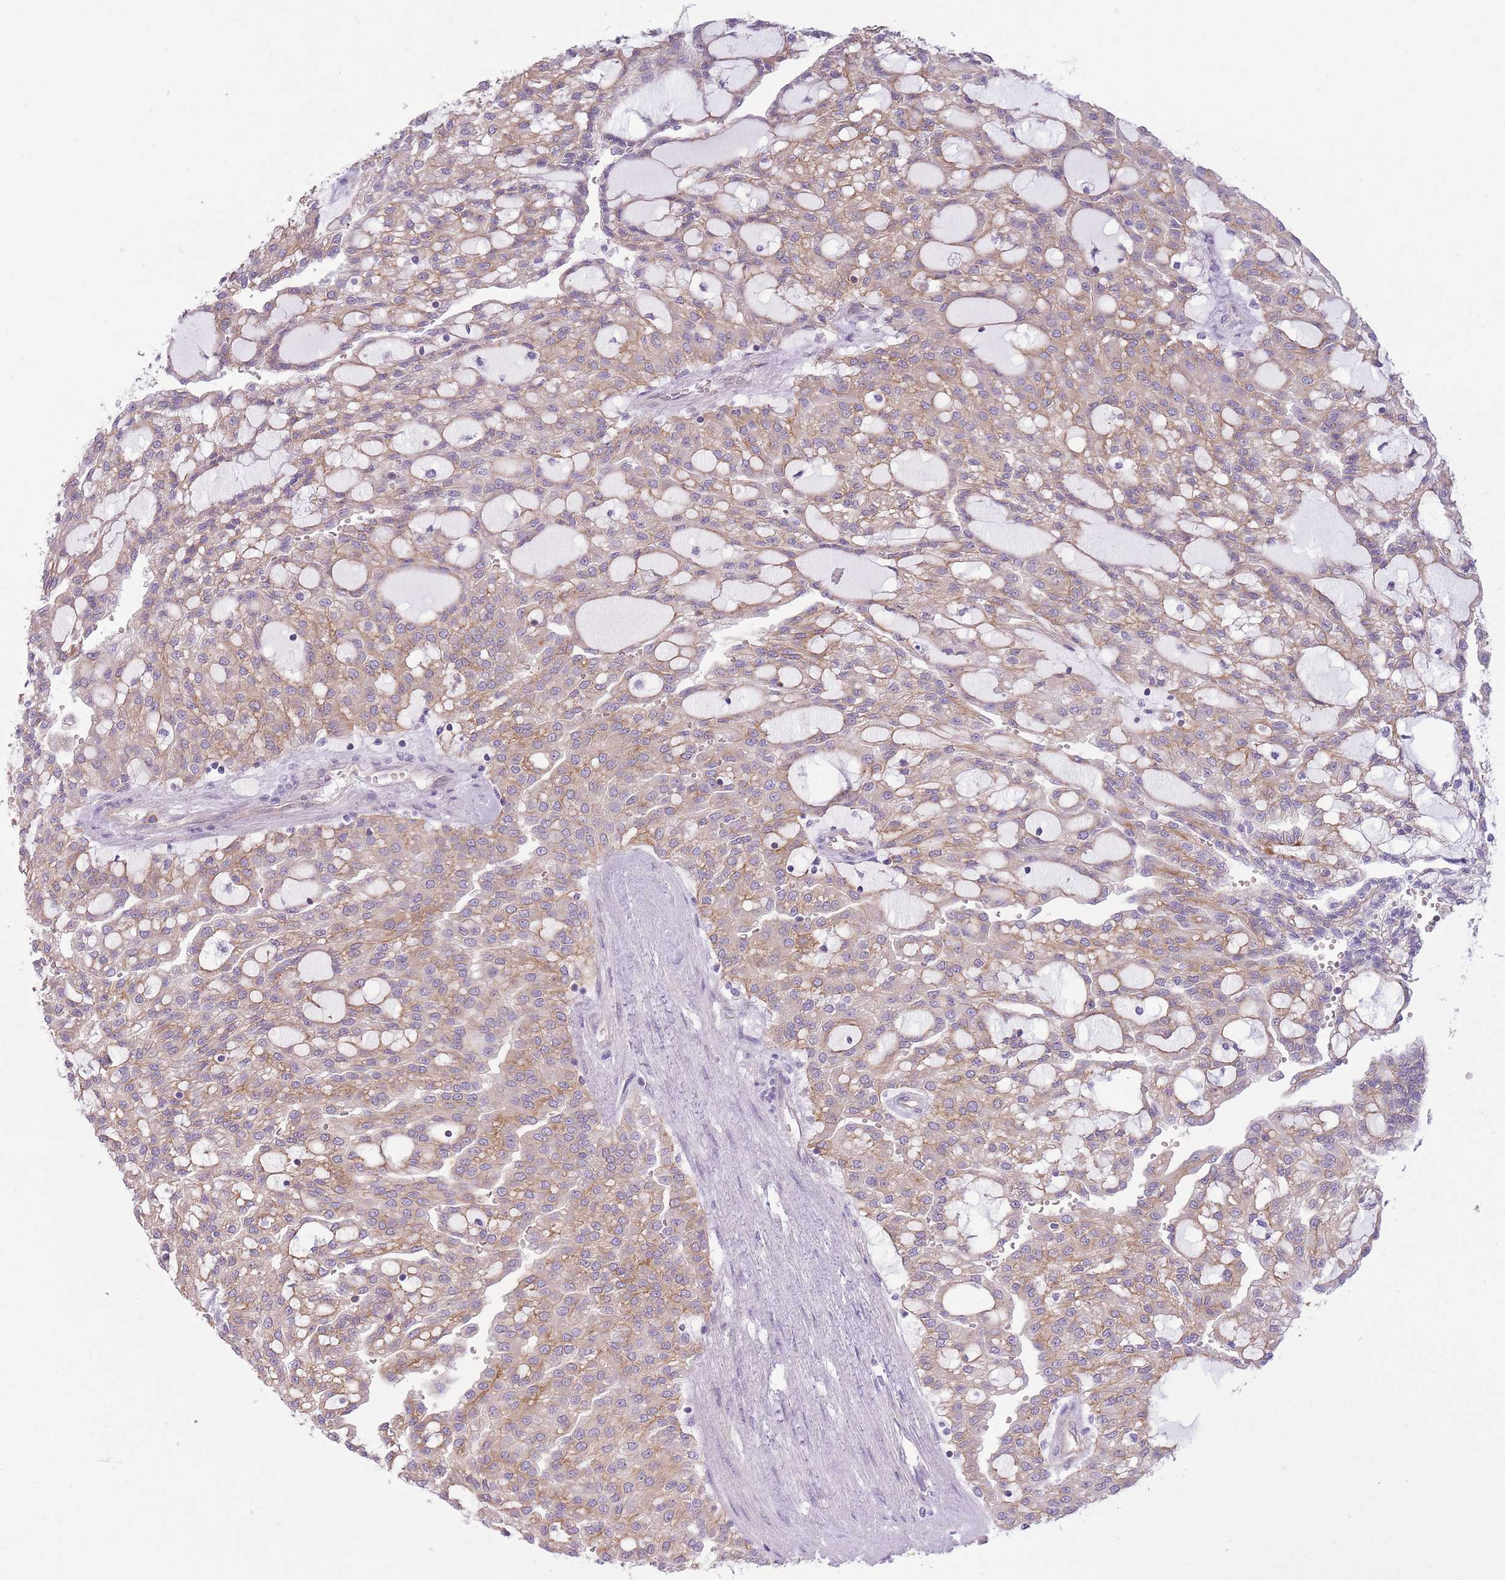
{"staining": {"intensity": "weak", "quantity": "25%-75%", "location": "cytoplasmic/membranous"}, "tissue": "renal cancer", "cell_type": "Tumor cells", "image_type": "cancer", "snomed": [{"axis": "morphology", "description": "Adenocarcinoma, NOS"}, {"axis": "topography", "description": "Kidney"}], "caption": "Protein expression analysis of renal cancer (adenocarcinoma) reveals weak cytoplasmic/membranous expression in about 25%-75% of tumor cells.", "gene": "ADD1", "patient": {"sex": "male", "age": 63}}